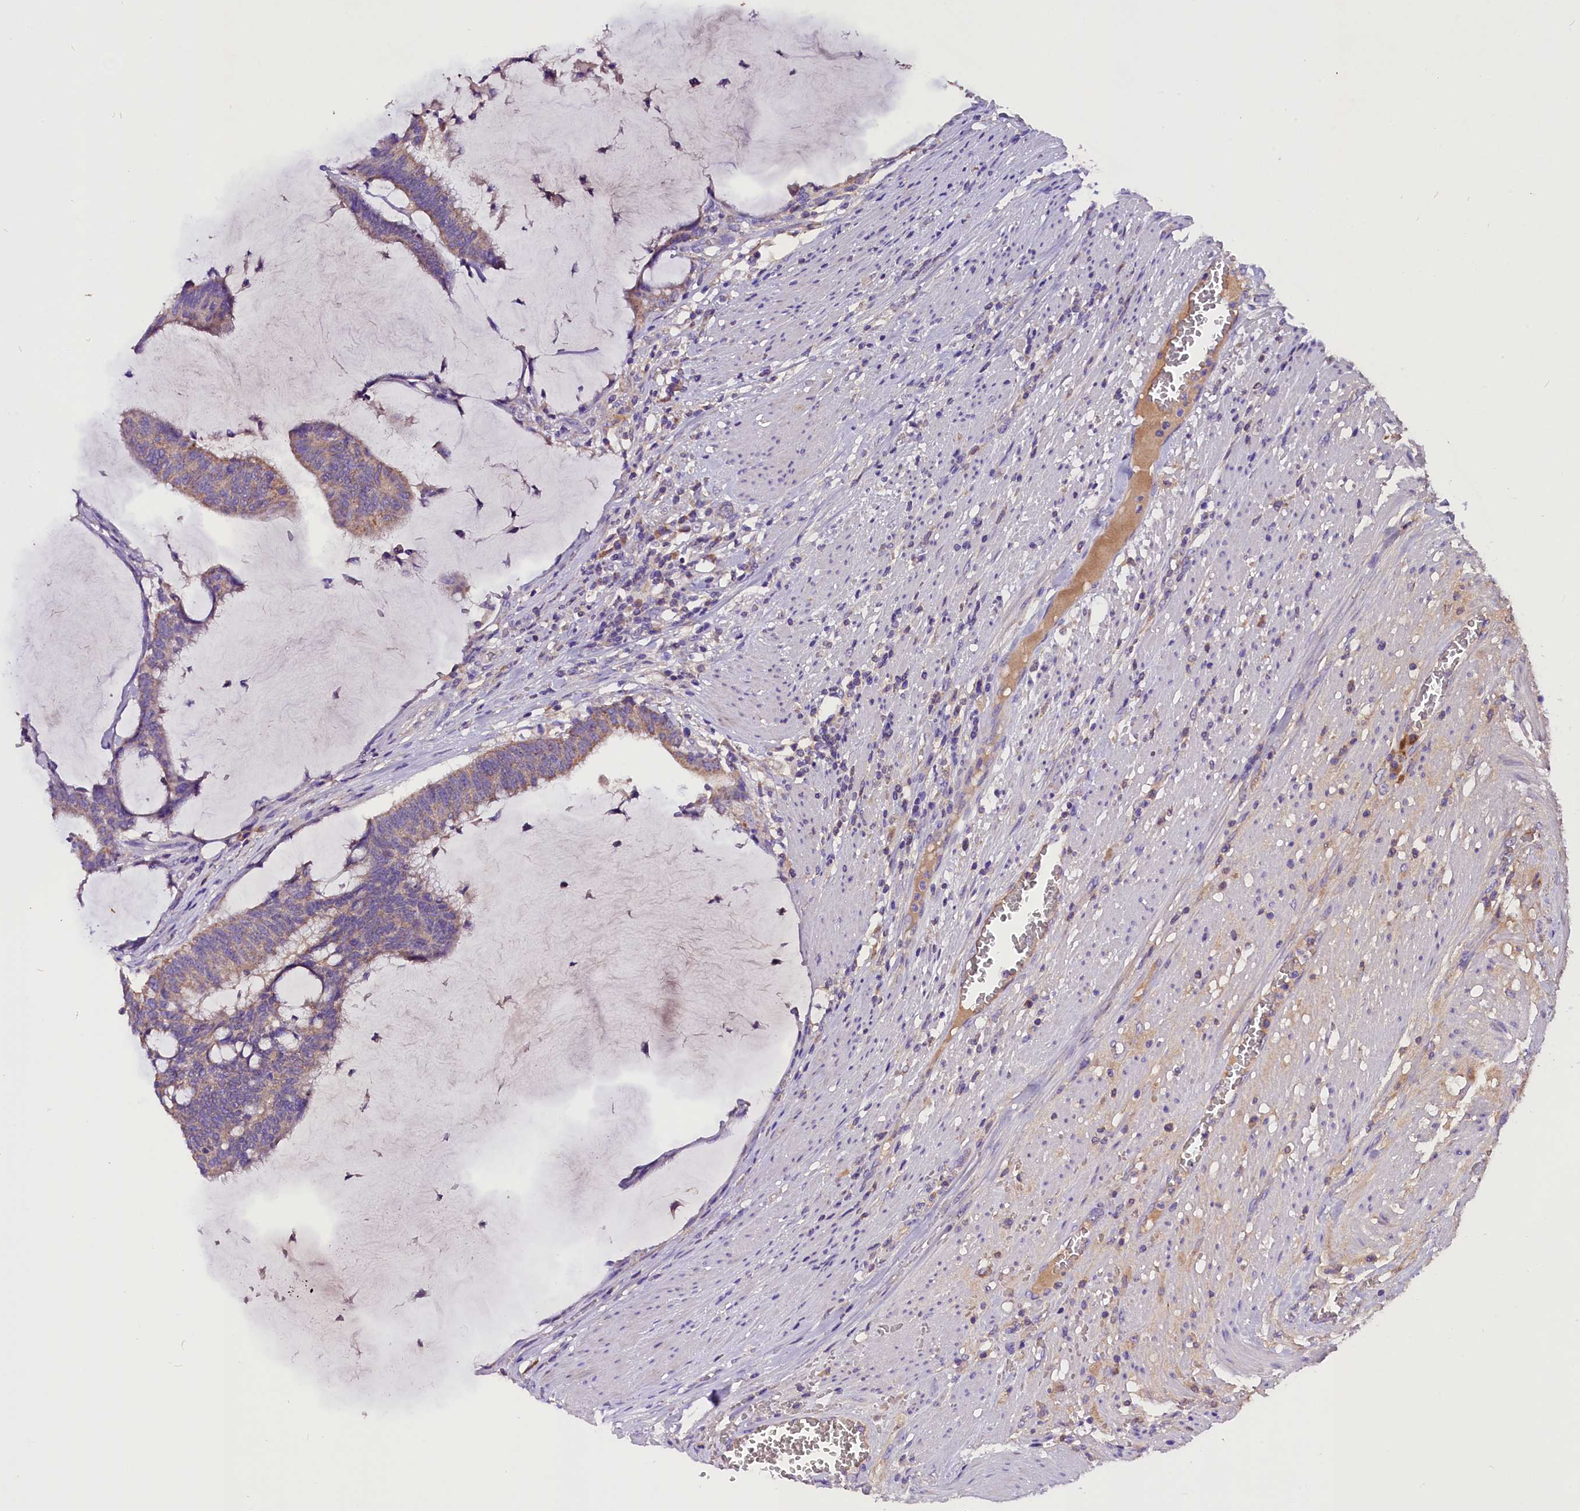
{"staining": {"intensity": "weak", "quantity": ">75%", "location": "cytoplasmic/membranous"}, "tissue": "colorectal cancer", "cell_type": "Tumor cells", "image_type": "cancer", "snomed": [{"axis": "morphology", "description": "Adenocarcinoma, NOS"}, {"axis": "topography", "description": "Rectum"}], "caption": "Human colorectal adenocarcinoma stained for a protein (brown) reveals weak cytoplasmic/membranous positive staining in about >75% of tumor cells.", "gene": "SIX5", "patient": {"sex": "female", "age": 77}}